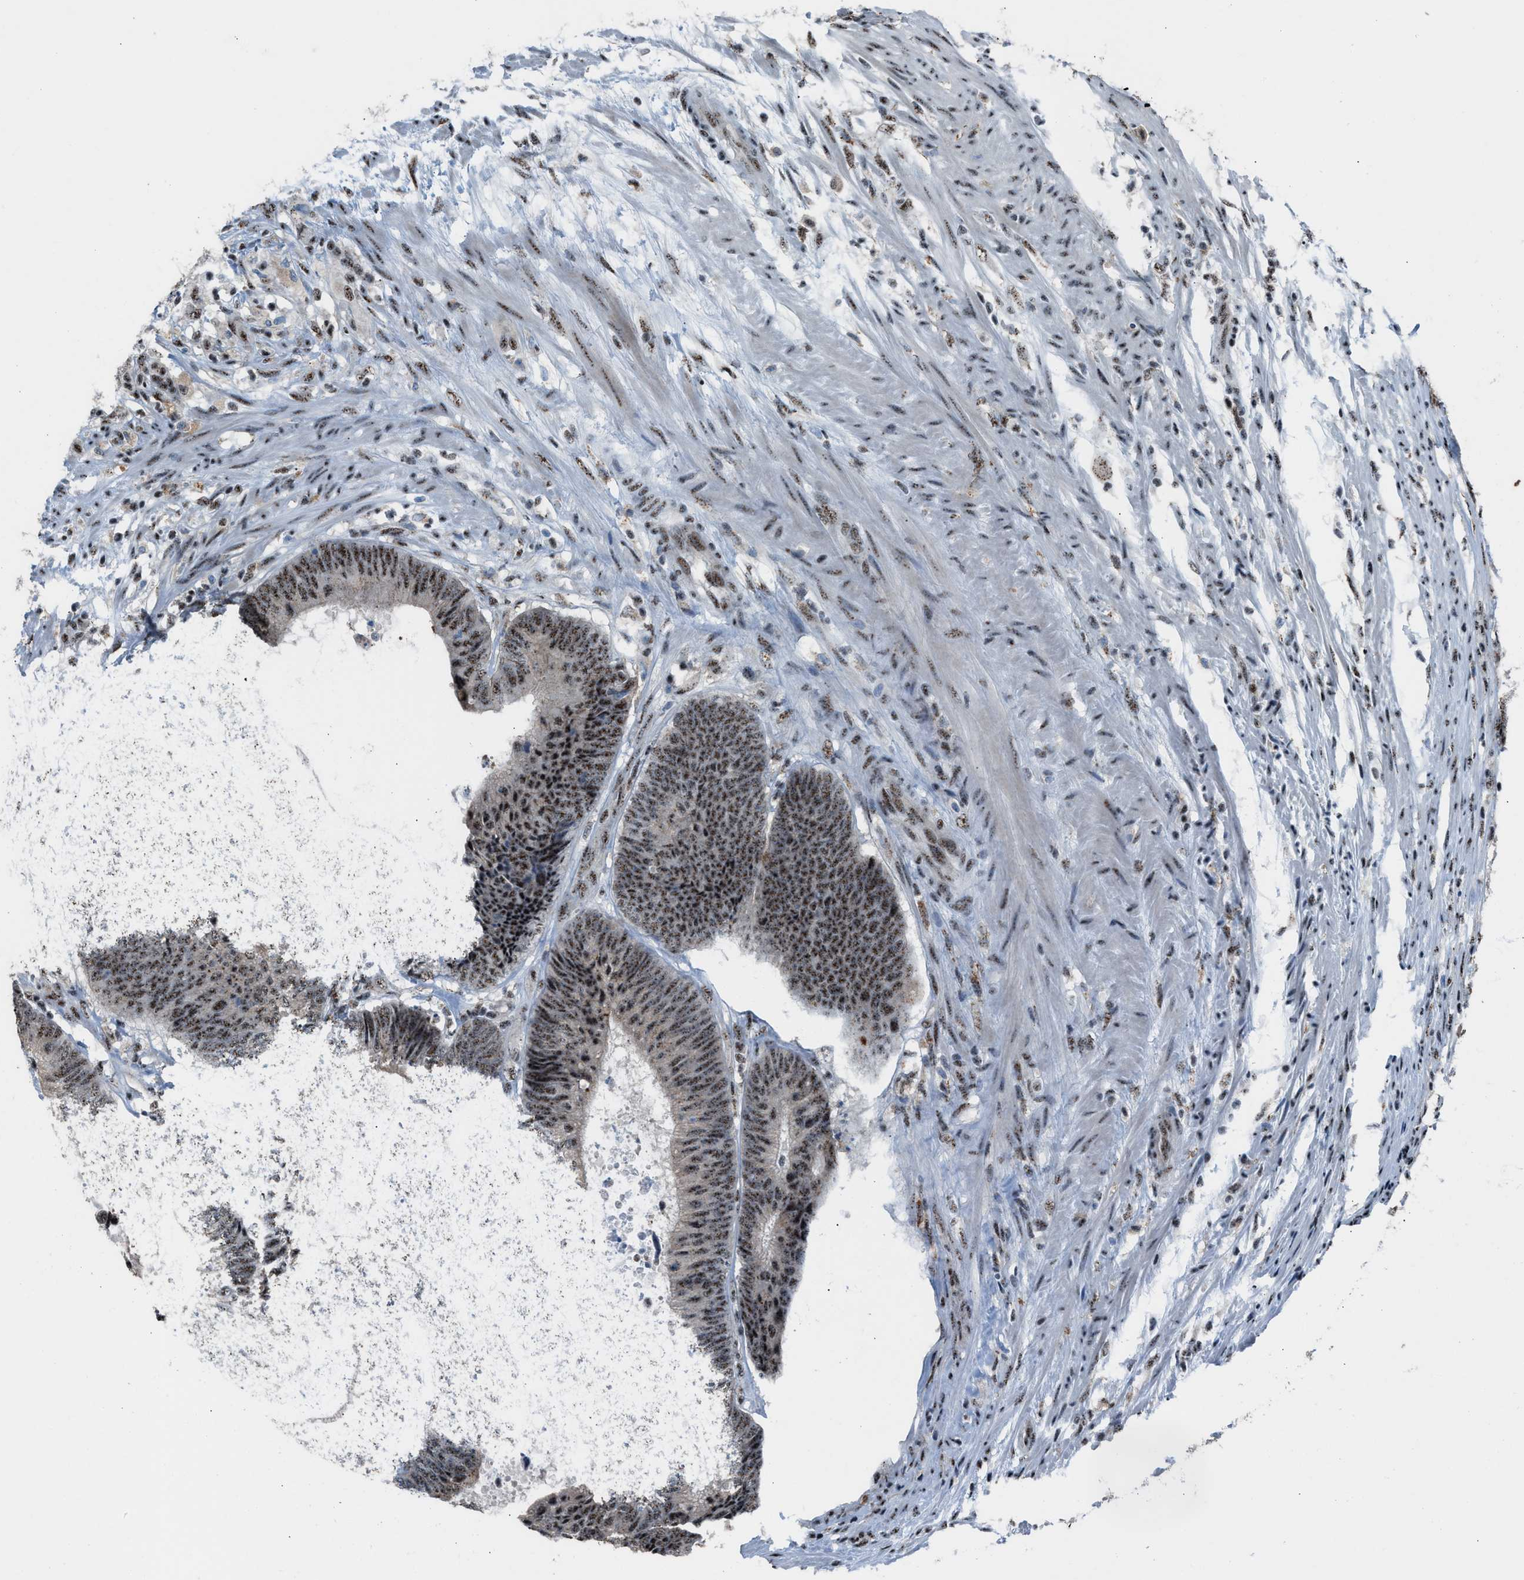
{"staining": {"intensity": "moderate", "quantity": ">75%", "location": "nuclear"}, "tissue": "colorectal cancer", "cell_type": "Tumor cells", "image_type": "cancer", "snomed": [{"axis": "morphology", "description": "Adenocarcinoma, NOS"}, {"axis": "topography", "description": "Colon"}], "caption": "Immunohistochemical staining of human colorectal cancer (adenocarcinoma) reveals moderate nuclear protein expression in approximately >75% of tumor cells. (brown staining indicates protein expression, while blue staining denotes nuclei).", "gene": "CENPP", "patient": {"sex": "male", "age": 56}}